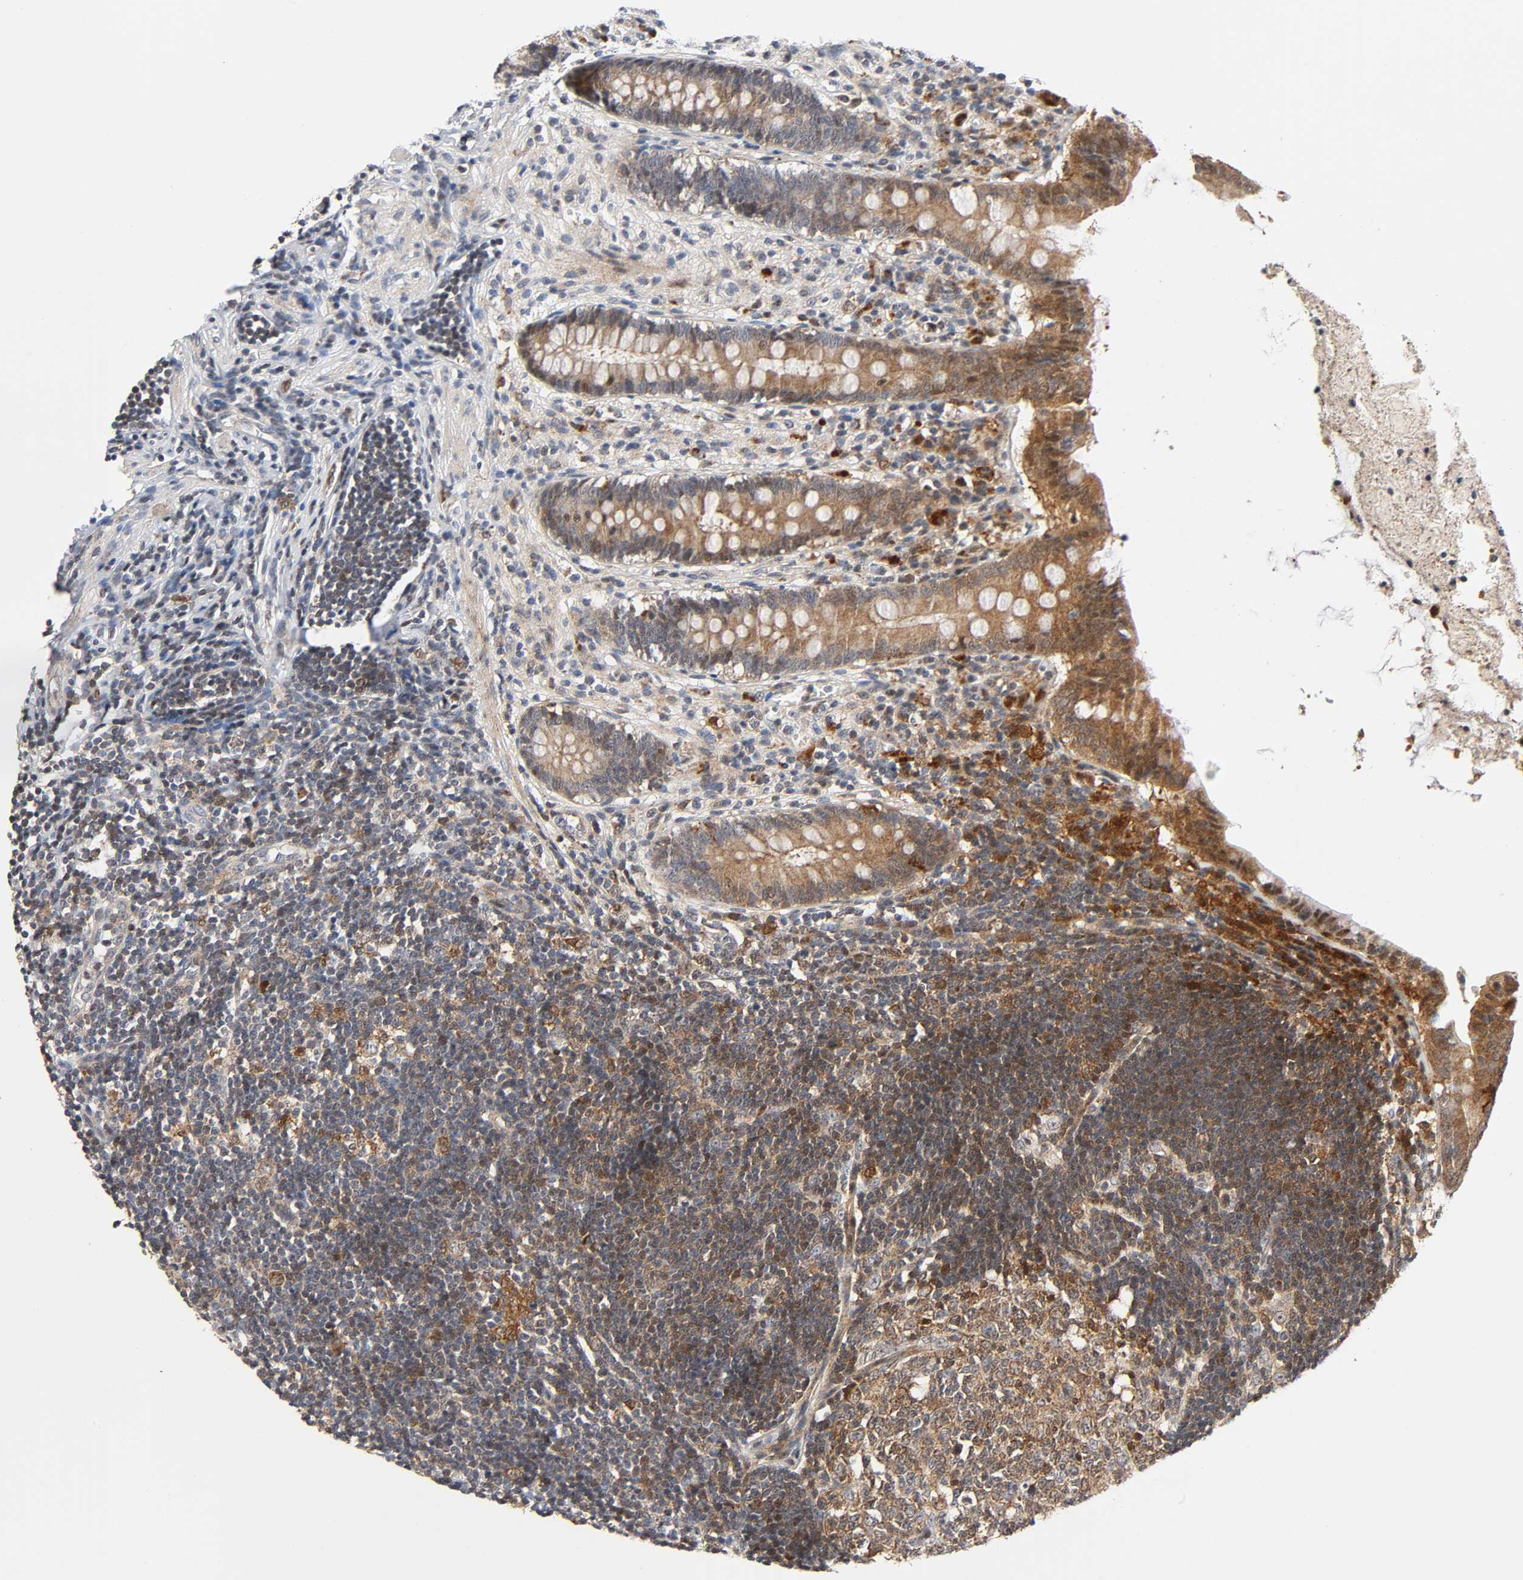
{"staining": {"intensity": "moderate", "quantity": ">75%", "location": "cytoplasmic/membranous"}, "tissue": "appendix", "cell_type": "Glandular cells", "image_type": "normal", "snomed": [{"axis": "morphology", "description": "Normal tissue, NOS"}, {"axis": "topography", "description": "Appendix"}], "caption": "IHC image of normal appendix: appendix stained using immunohistochemistry (IHC) exhibits medium levels of moderate protein expression localized specifically in the cytoplasmic/membranous of glandular cells, appearing as a cytoplasmic/membranous brown color.", "gene": "CASP9", "patient": {"sex": "female", "age": 50}}